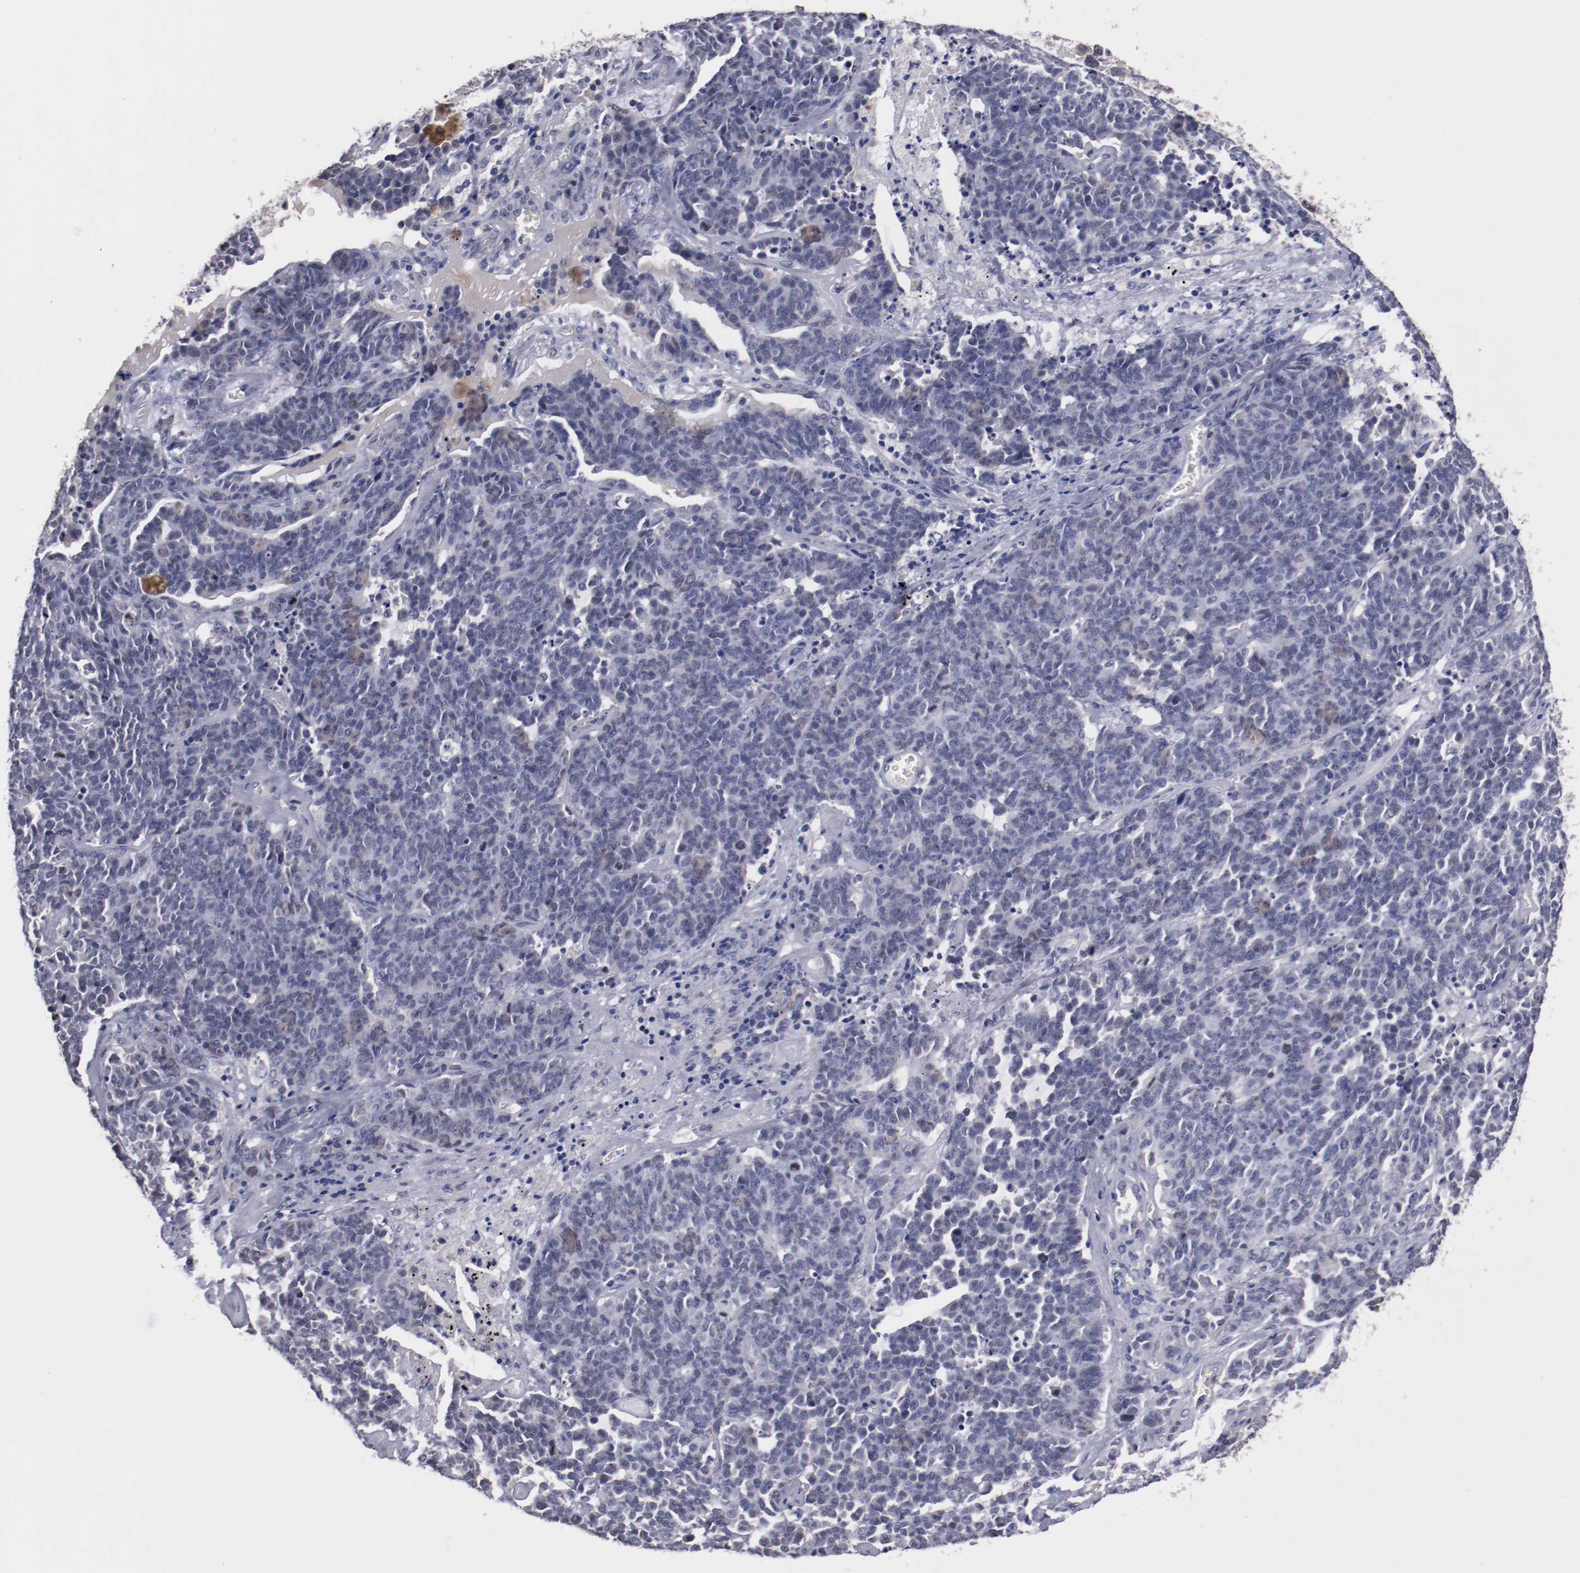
{"staining": {"intensity": "negative", "quantity": "none", "location": "none"}, "tissue": "lung cancer", "cell_type": "Tumor cells", "image_type": "cancer", "snomed": [{"axis": "morphology", "description": "Neoplasm, malignant, NOS"}, {"axis": "topography", "description": "Lung"}], "caption": "Protein analysis of malignant neoplasm (lung) demonstrates no significant expression in tumor cells. The staining was performed using DAB (3,3'-diaminobenzidine) to visualize the protein expression in brown, while the nuclei were stained in blue with hematoxylin (Magnification: 20x).", "gene": "FAM81A", "patient": {"sex": "female", "age": 58}}